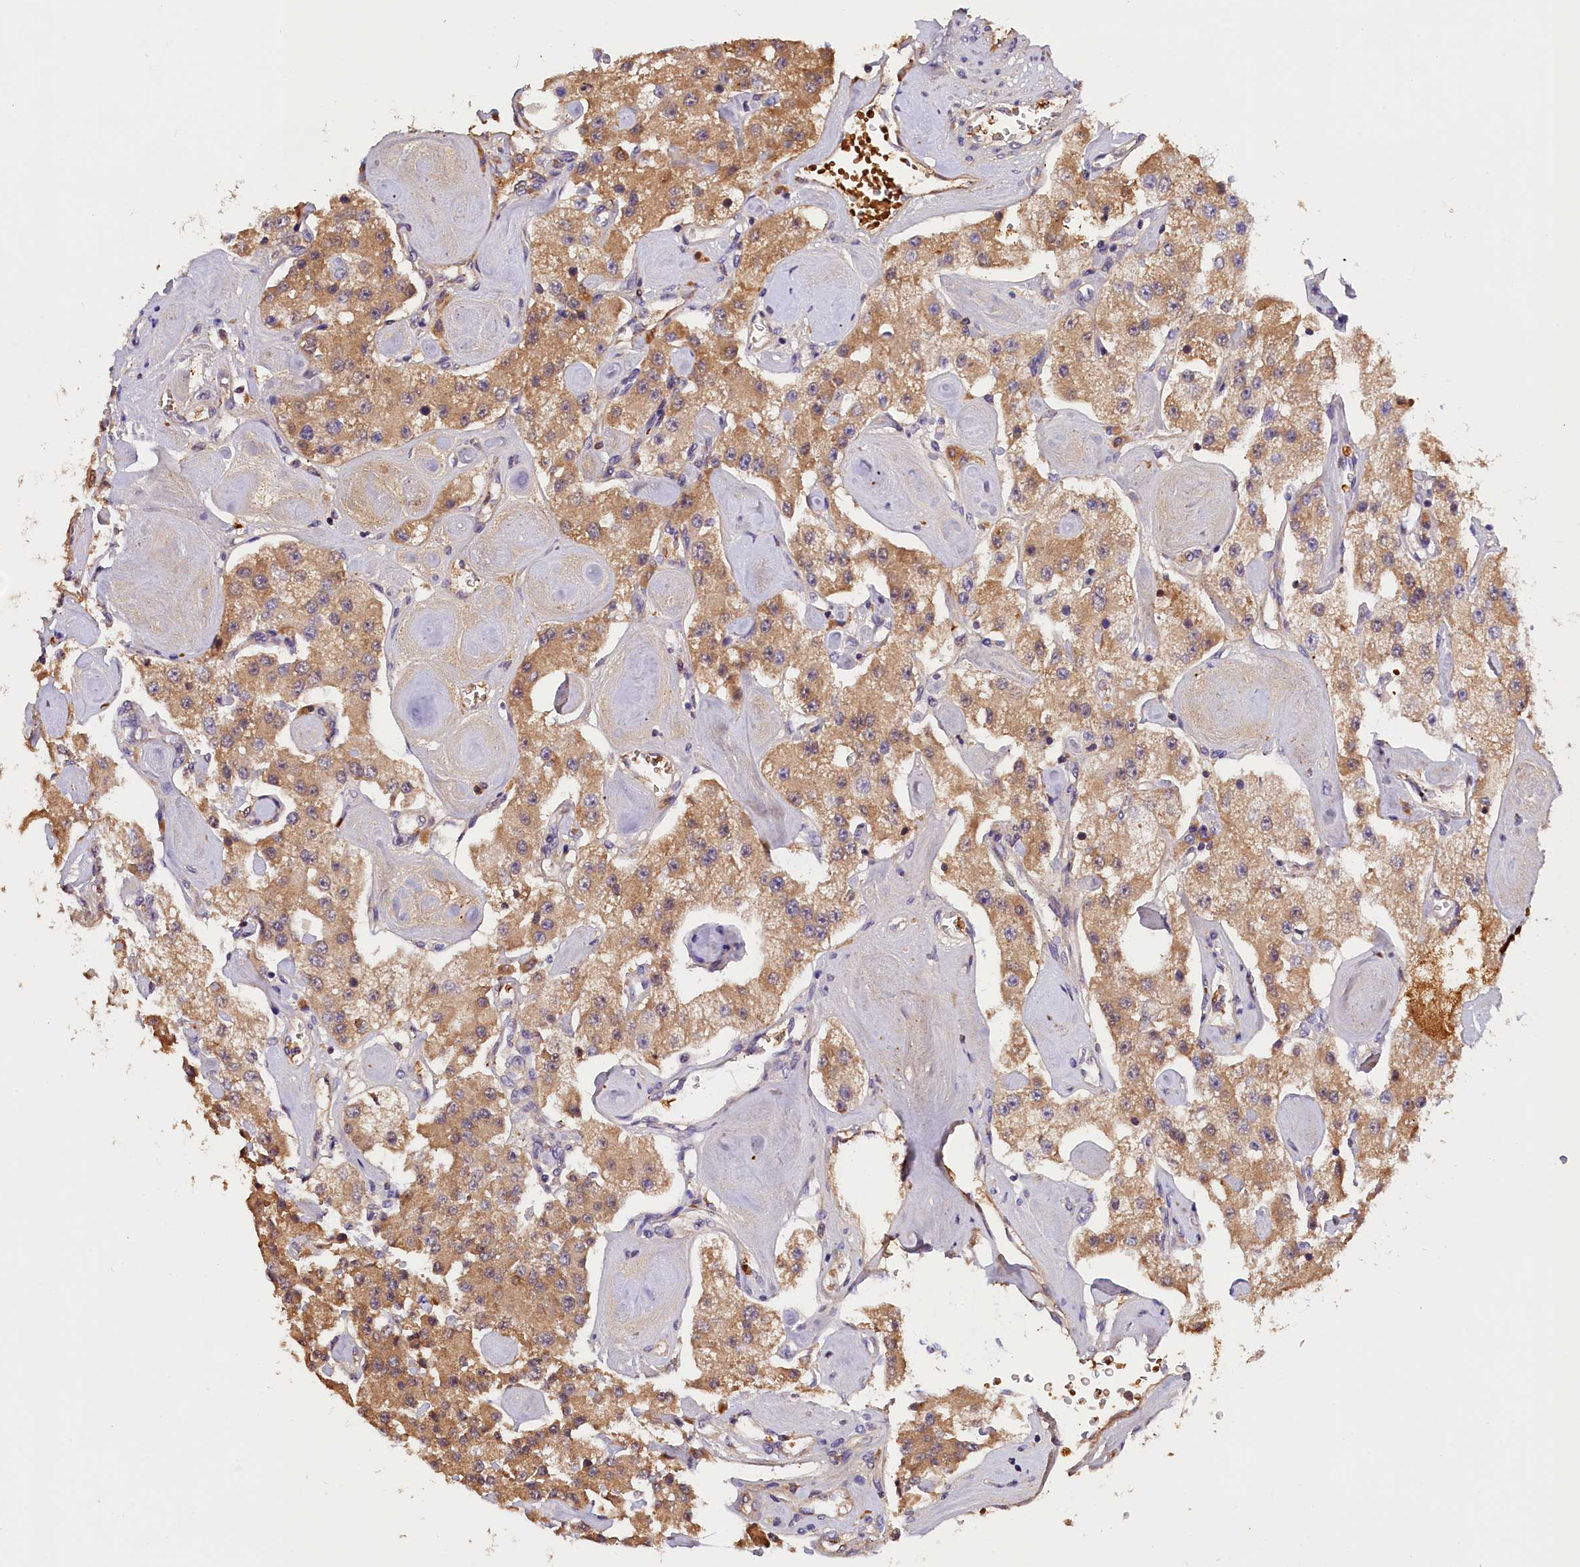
{"staining": {"intensity": "moderate", "quantity": ">75%", "location": "cytoplasmic/membranous"}, "tissue": "carcinoid", "cell_type": "Tumor cells", "image_type": "cancer", "snomed": [{"axis": "morphology", "description": "Carcinoid, malignant, NOS"}, {"axis": "topography", "description": "Pancreas"}], "caption": "A photomicrograph showing moderate cytoplasmic/membranous positivity in approximately >75% of tumor cells in carcinoid, as visualized by brown immunohistochemical staining.", "gene": "PHAF1", "patient": {"sex": "male", "age": 41}}